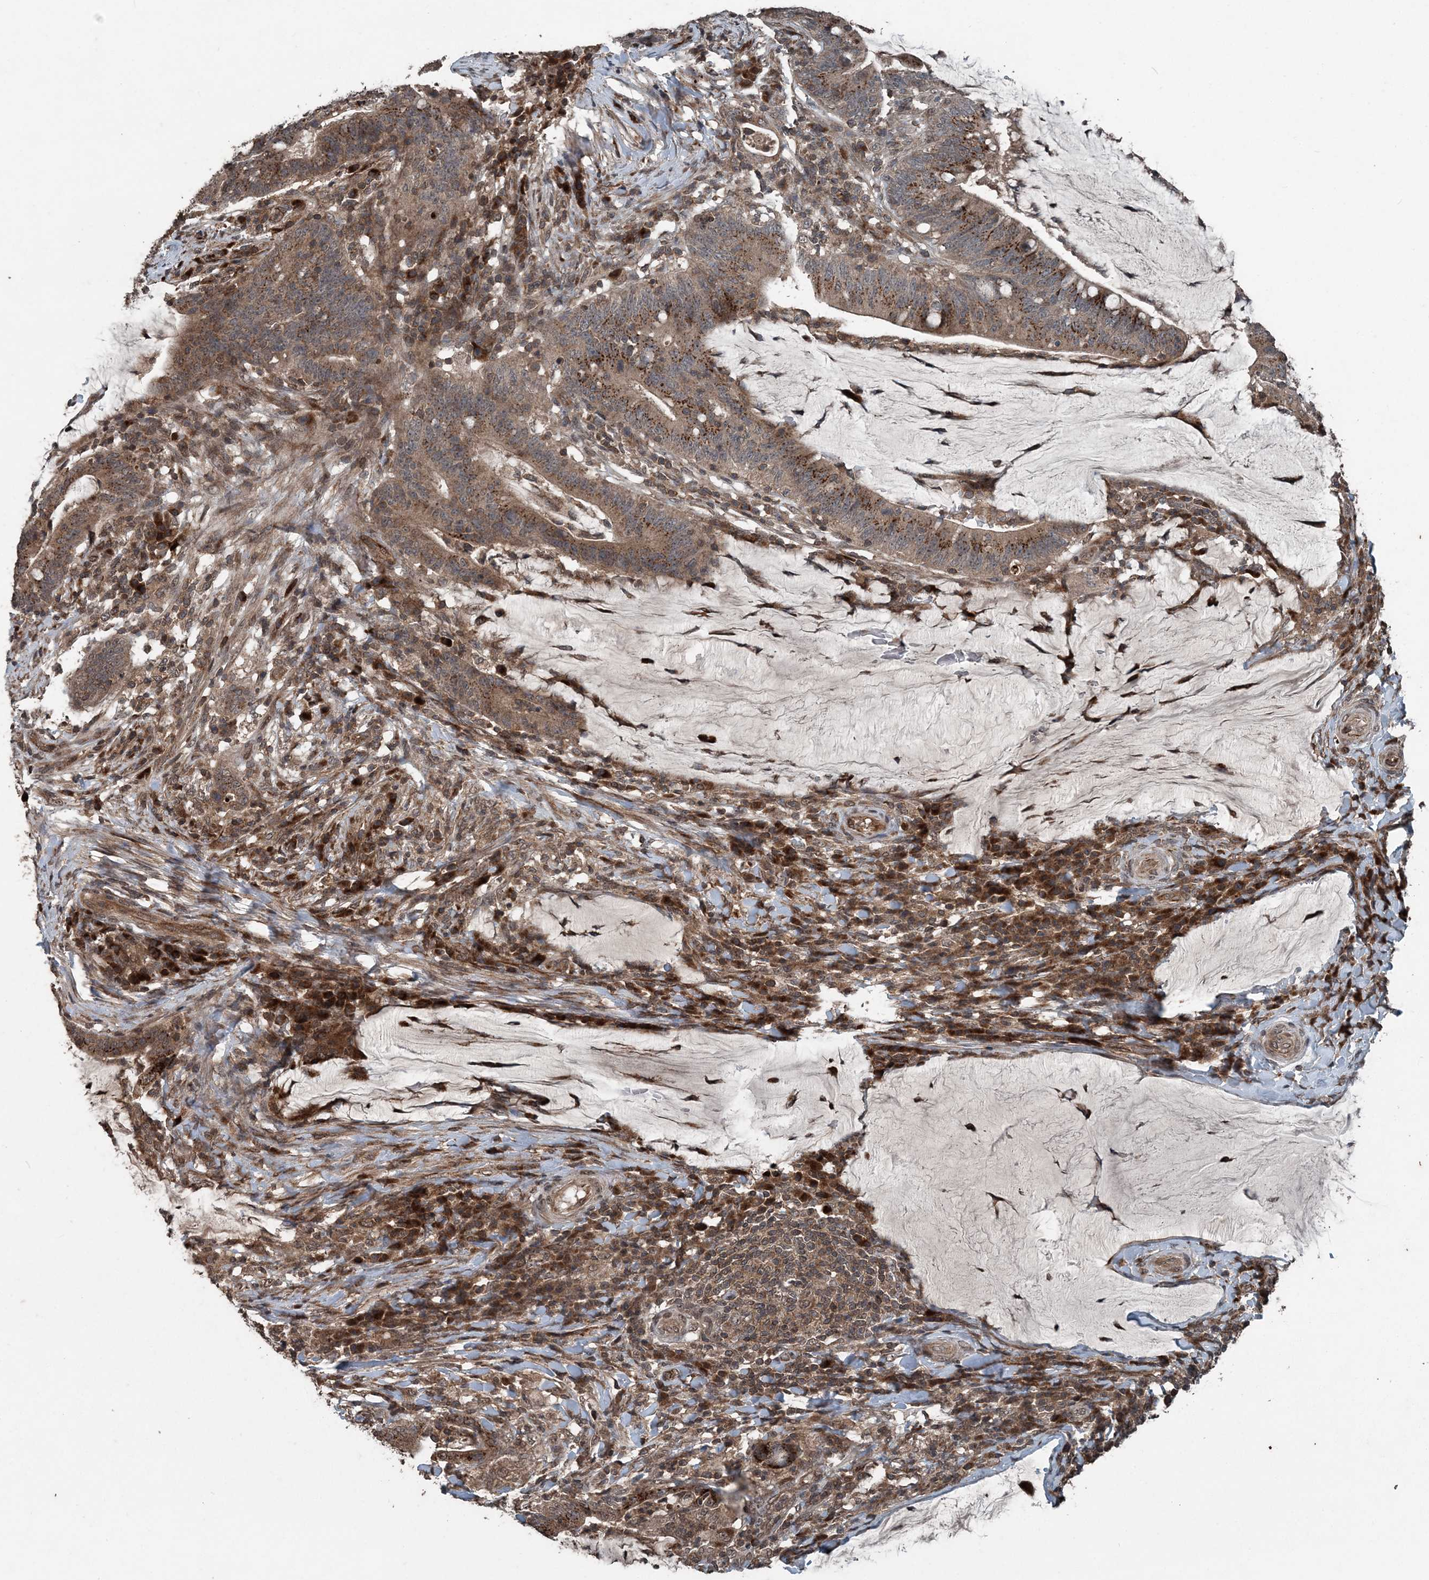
{"staining": {"intensity": "strong", "quantity": ">75%", "location": "cytoplasmic/membranous"}, "tissue": "colorectal cancer", "cell_type": "Tumor cells", "image_type": "cancer", "snomed": [{"axis": "morphology", "description": "Normal tissue, NOS"}, {"axis": "morphology", "description": "Adenocarcinoma, NOS"}, {"axis": "topography", "description": "Colon"}], "caption": "Colorectal adenocarcinoma stained with a brown dye exhibits strong cytoplasmic/membranous positive staining in about >75% of tumor cells.", "gene": "CFL1", "patient": {"sex": "female", "age": 66}}